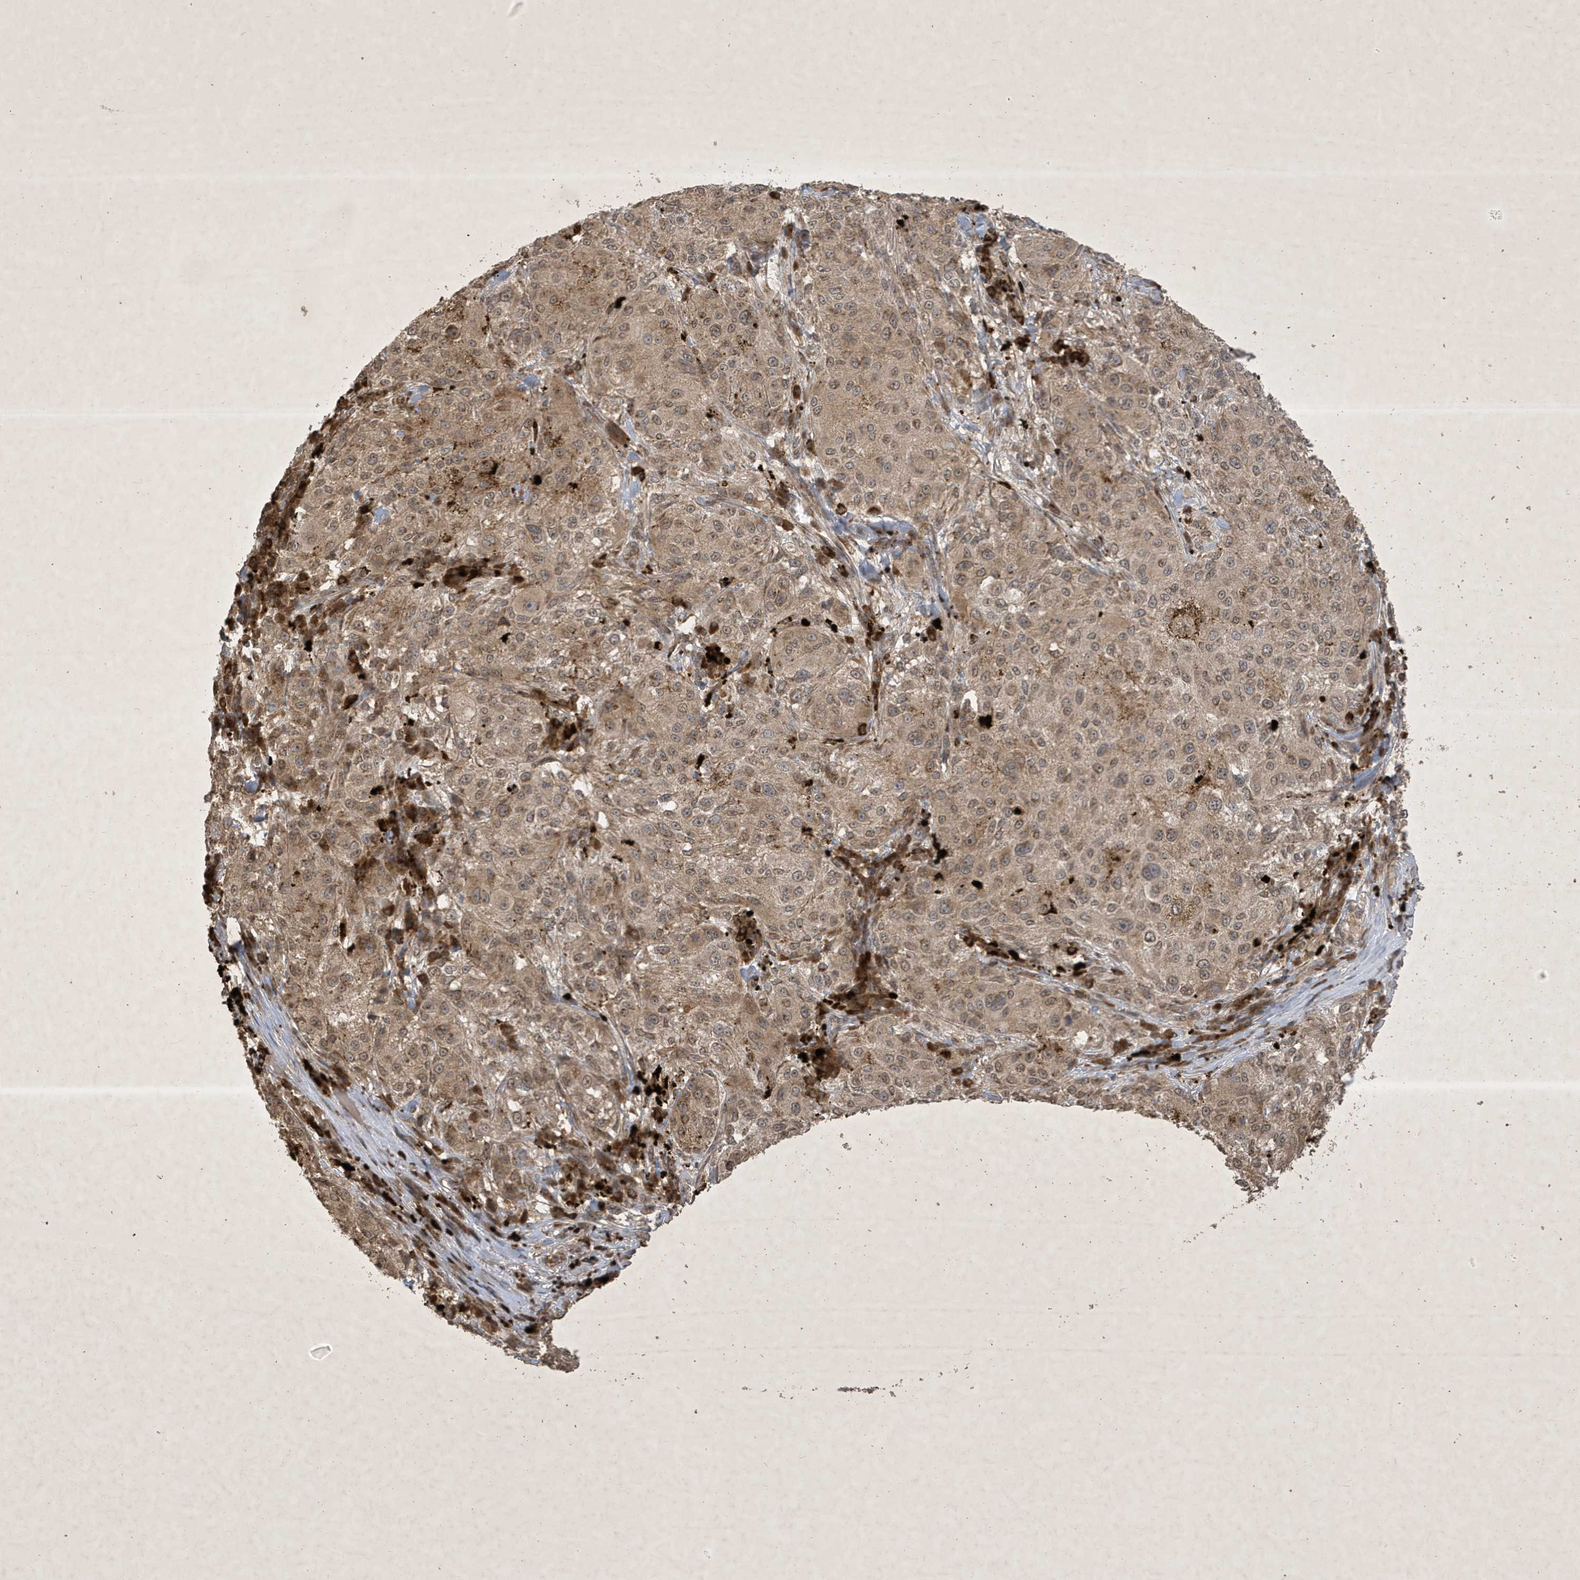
{"staining": {"intensity": "weak", "quantity": ">75%", "location": "cytoplasmic/membranous"}, "tissue": "melanoma", "cell_type": "Tumor cells", "image_type": "cancer", "snomed": [{"axis": "morphology", "description": "Necrosis, NOS"}, {"axis": "morphology", "description": "Malignant melanoma, NOS"}, {"axis": "topography", "description": "Skin"}], "caption": "IHC (DAB (3,3'-diaminobenzidine)) staining of melanoma demonstrates weak cytoplasmic/membranous protein staining in about >75% of tumor cells. (DAB IHC with brightfield microscopy, high magnification).", "gene": "STX10", "patient": {"sex": "female", "age": 87}}